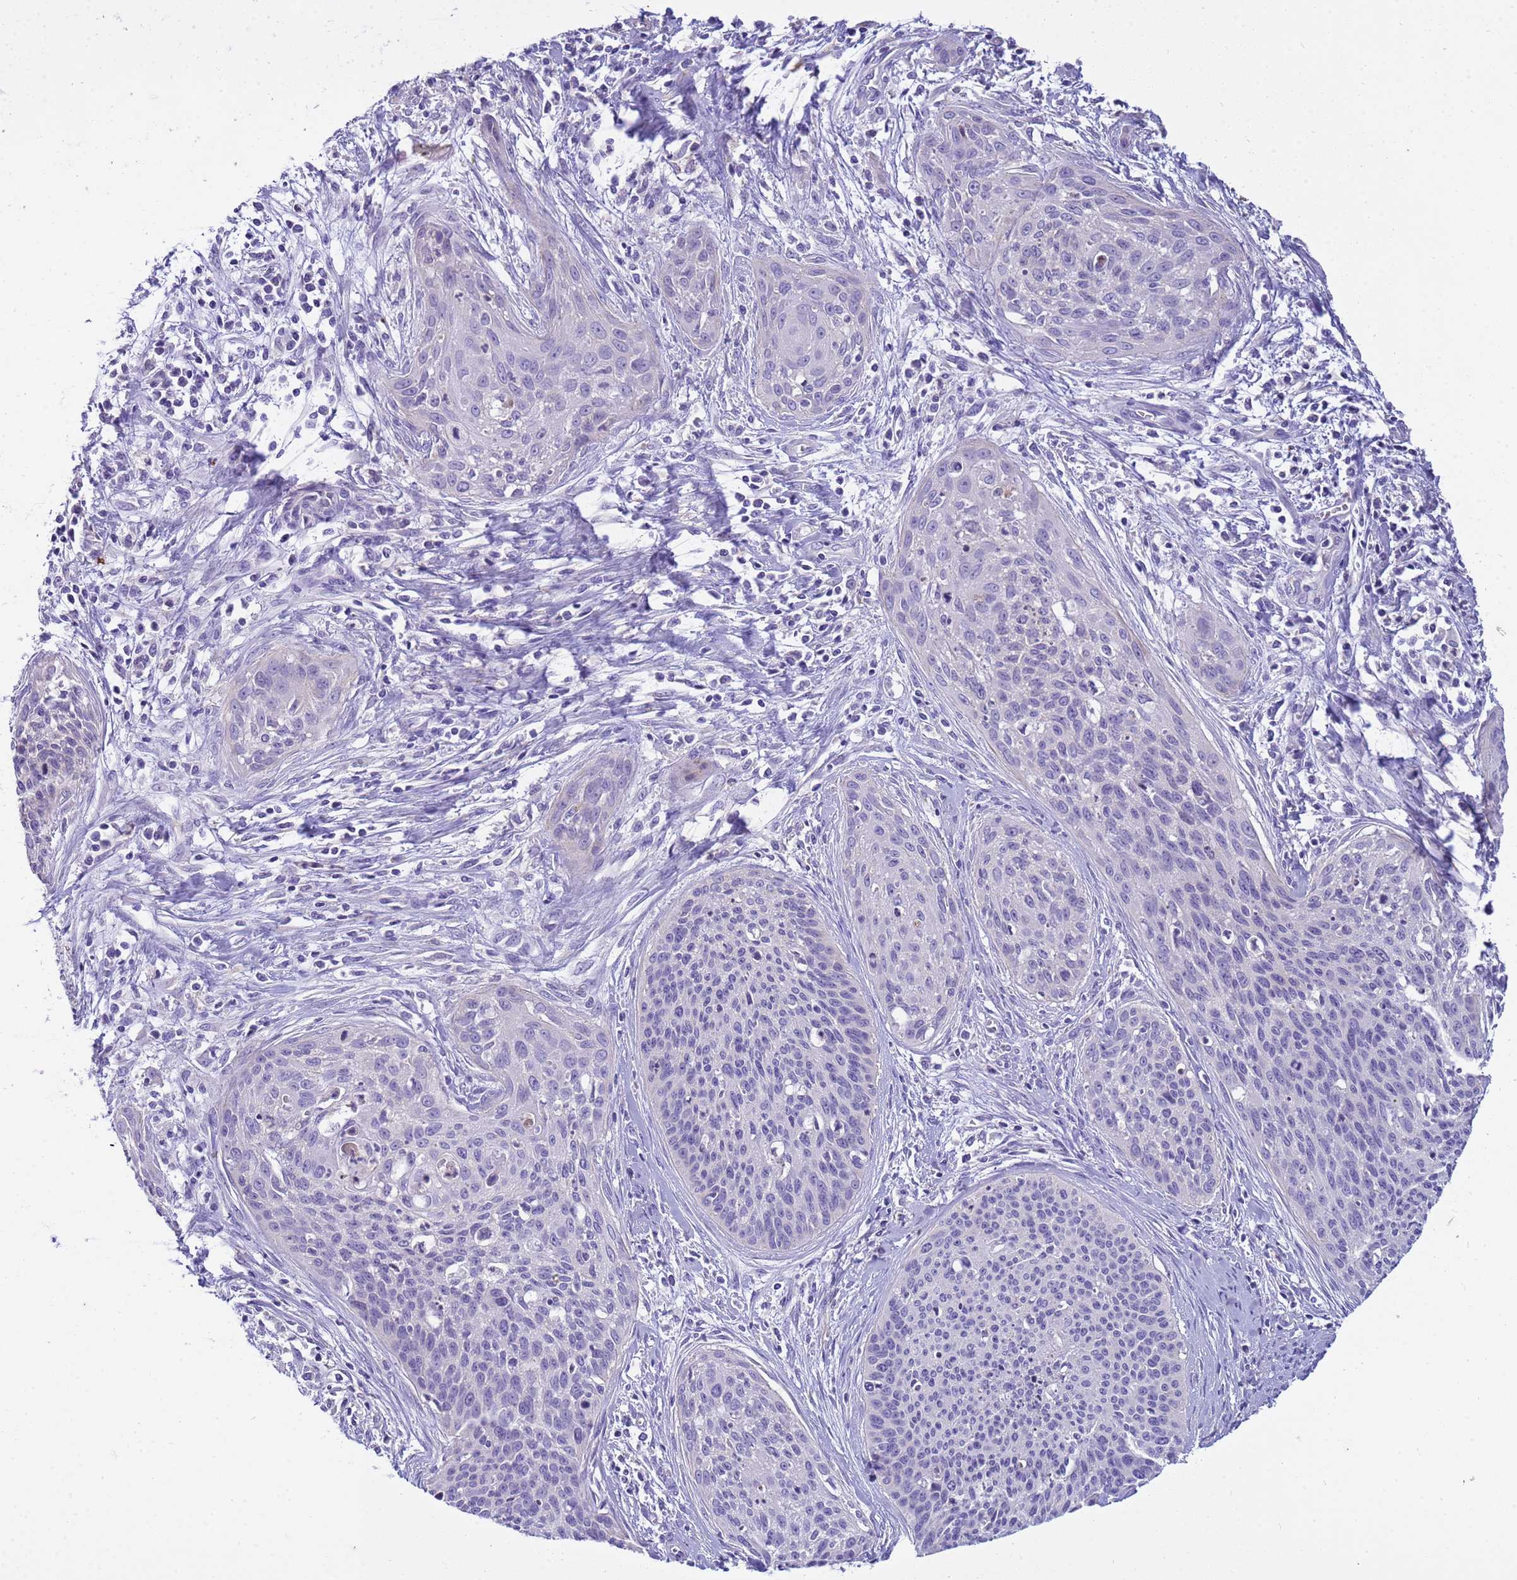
{"staining": {"intensity": "negative", "quantity": "none", "location": "none"}, "tissue": "cervical cancer", "cell_type": "Tumor cells", "image_type": "cancer", "snomed": [{"axis": "morphology", "description": "Squamous cell carcinoma, NOS"}, {"axis": "topography", "description": "Cervix"}], "caption": "Squamous cell carcinoma (cervical) was stained to show a protein in brown. There is no significant positivity in tumor cells.", "gene": "PLCXD3", "patient": {"sex": "female", "age": 55}}